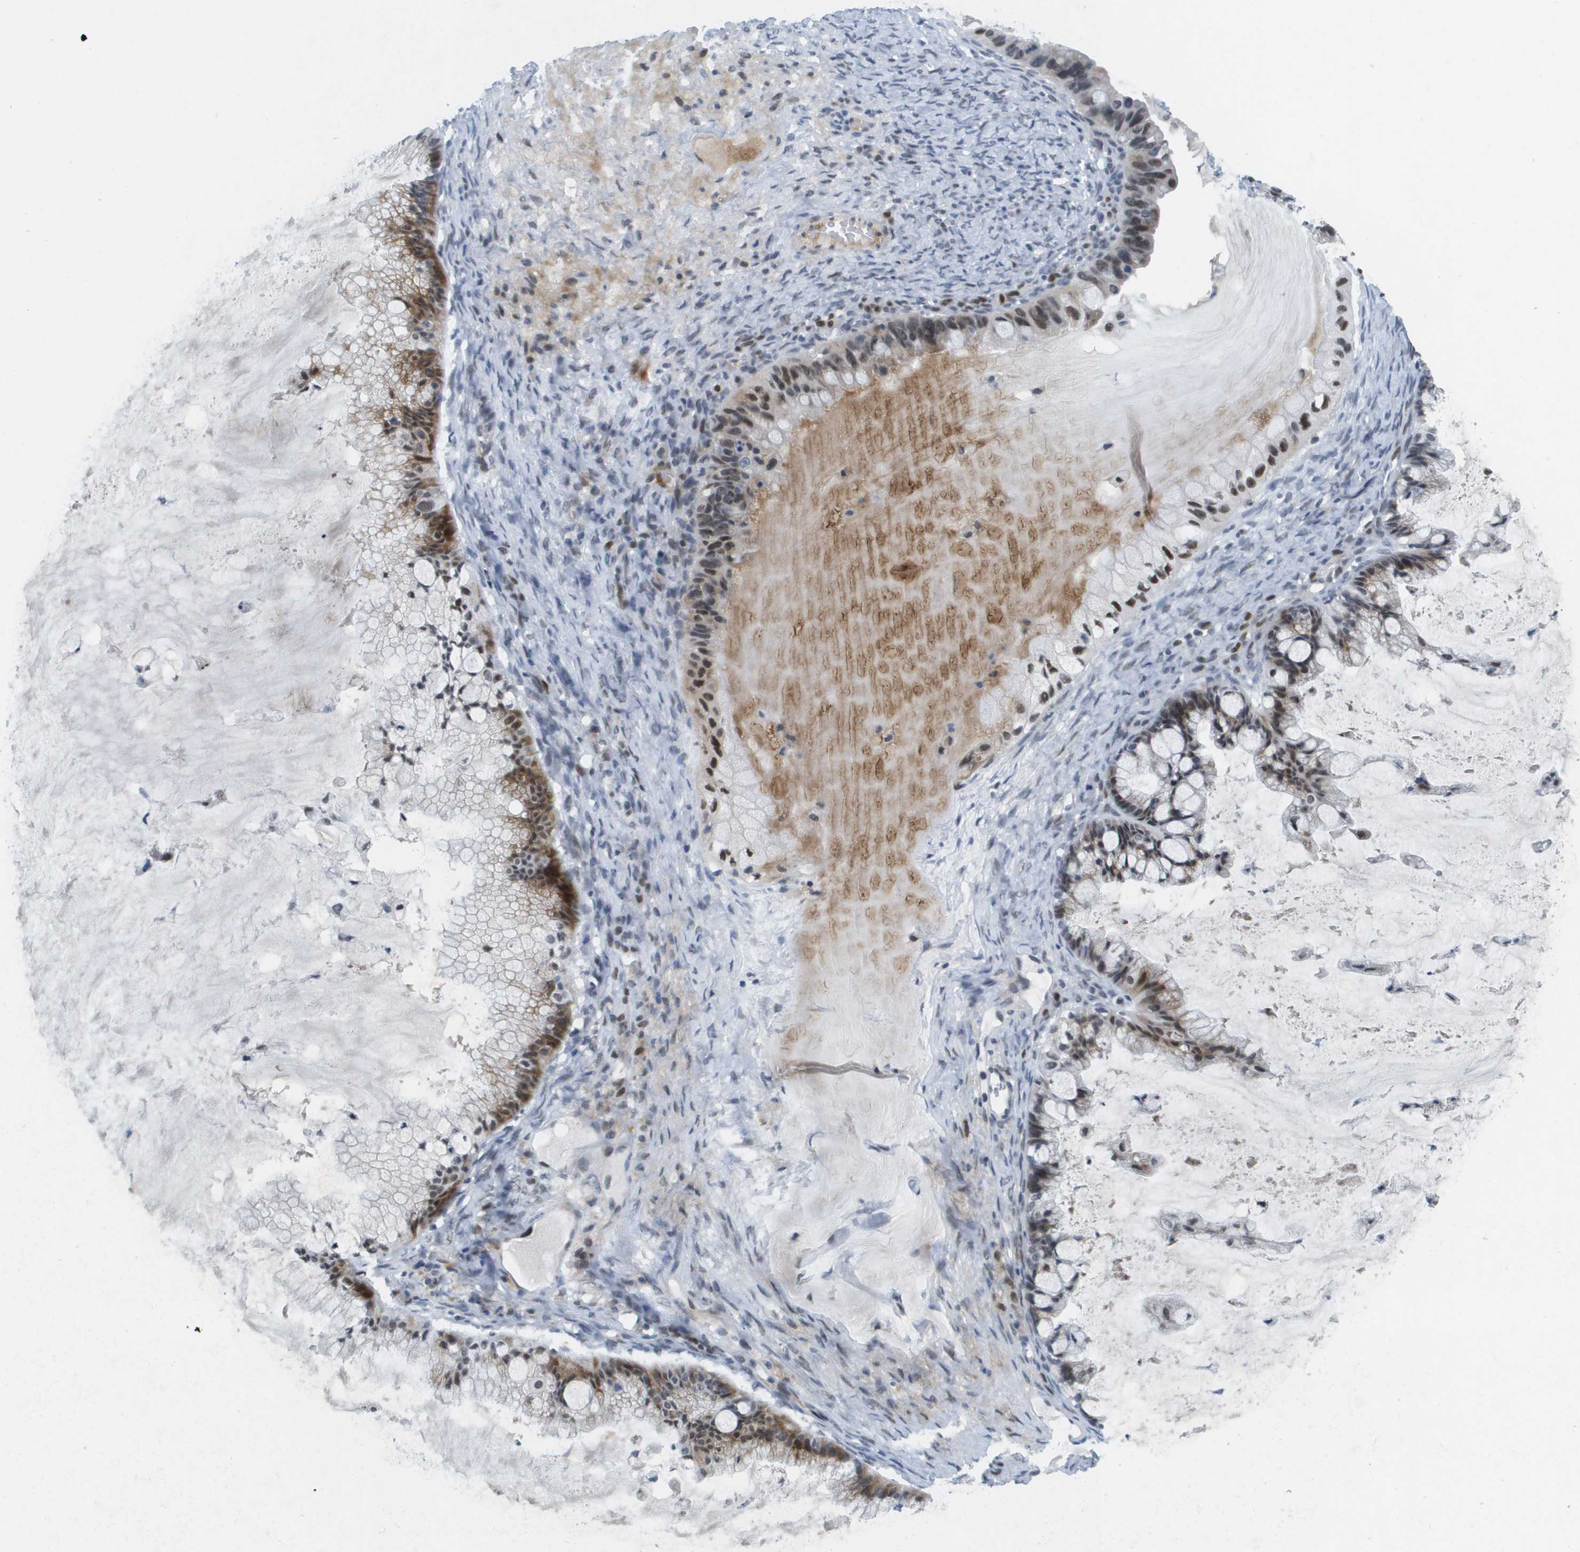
{"staining": {"intensity": "moderate", "quantity": "25%-75%", "location": "cytoplasmic/membranous,nuclear"}, "tissue": "ovarian cancer", "cell_type": "Tumor cells", "image_type": "cancer", "snomed": [{"axis": "morphology", "description": "Cystadenocarcinoma, mucinous, NOS"}, {"axis": "topography", "description": "Ovary"}], "caption": "Immunohistochemistry micrograph of human mucinous cystadenocarcinoma (ovarian) stained for a protein (brown), which reveals medium levels of moderate cytoplasmic/membranous and nuclear expression in about 25%-75% of tumor cells.", "gene": "TP53RK", "patient": {"sex": "female", "age": 57}}